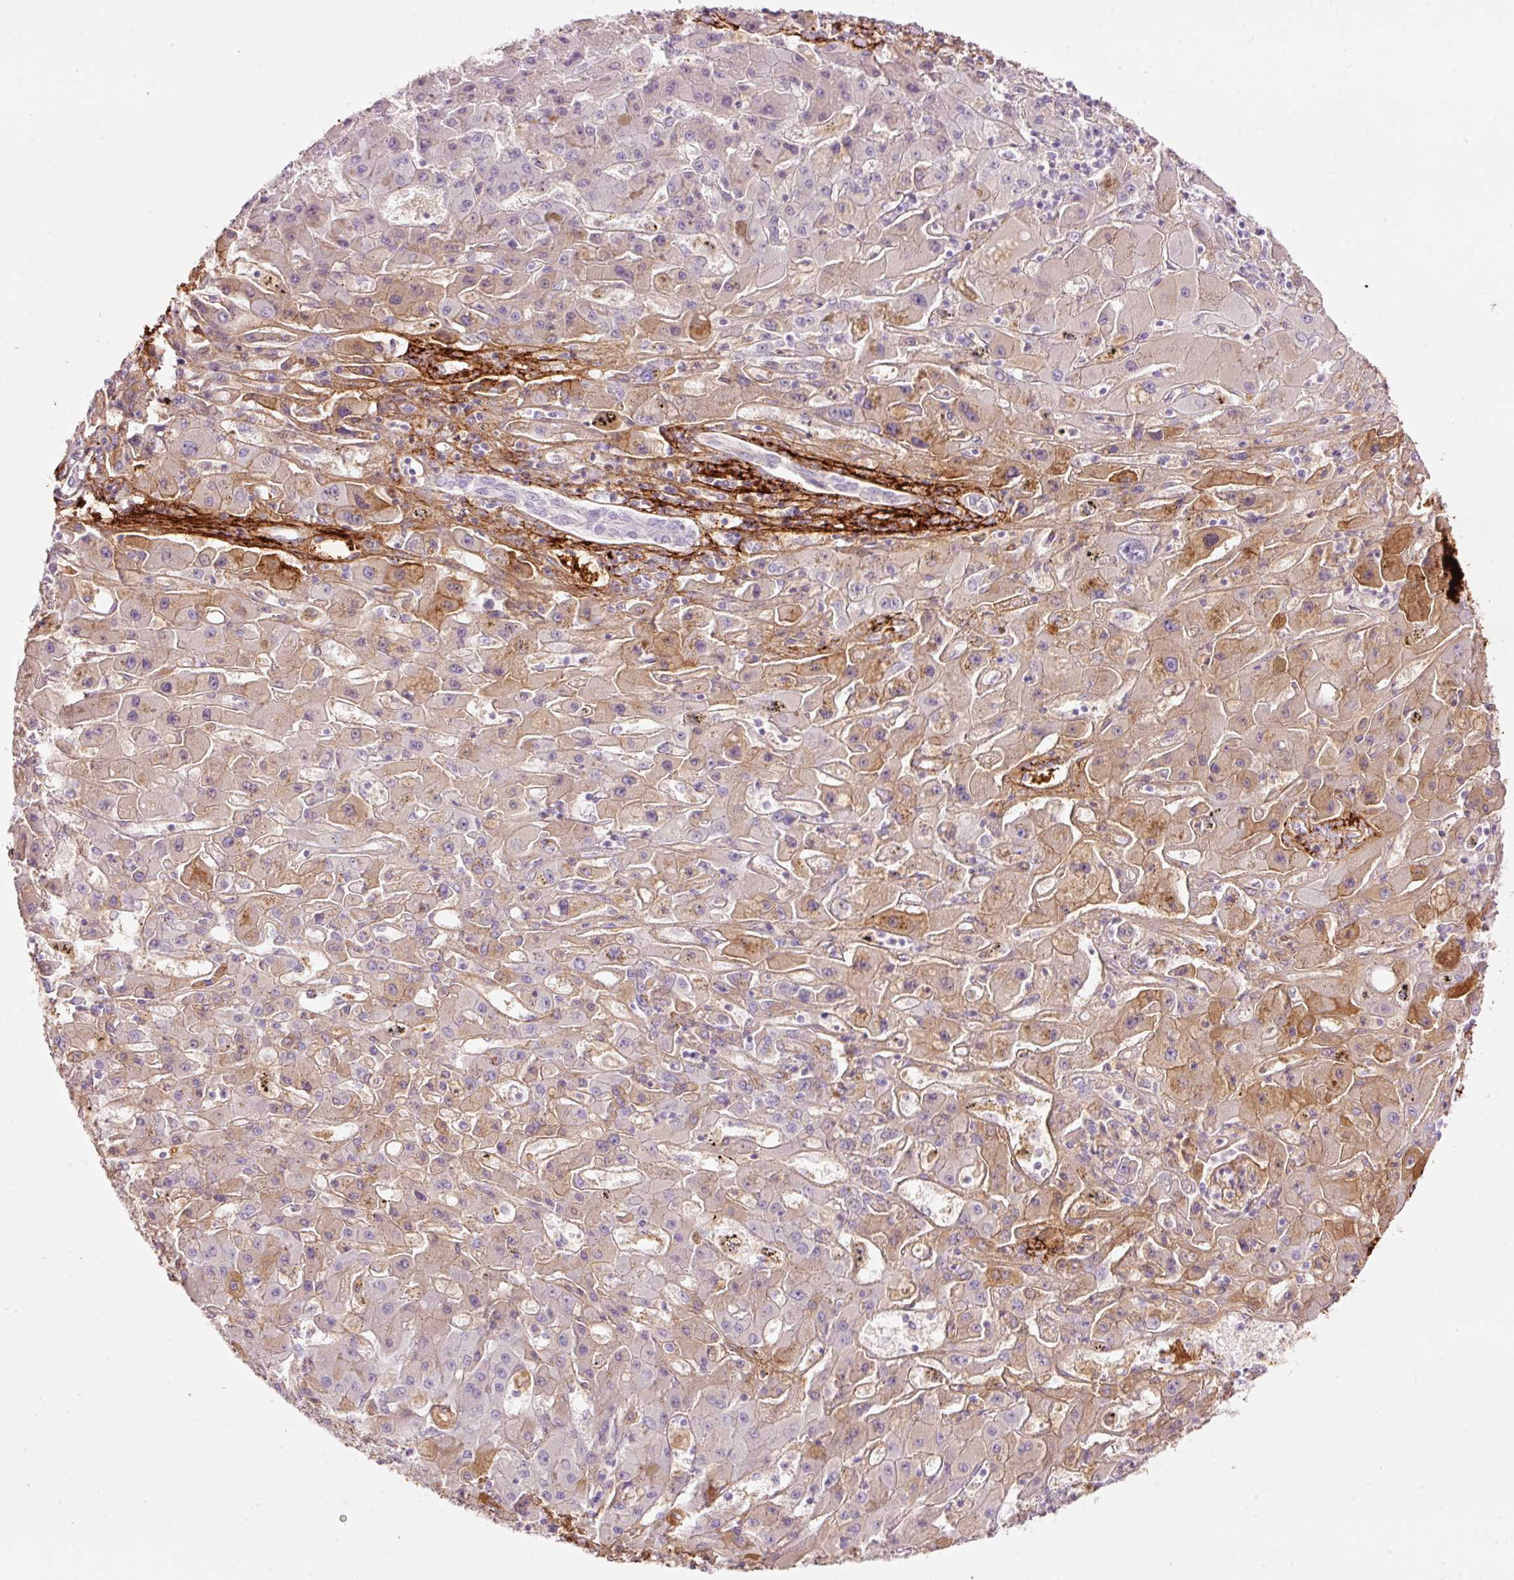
{"staining": {"intensity": "moderate", "quantity": "25%-75%", "location": "cytoplasmic/membranous"}, "tissue": "liver cancer", "cell_type": "Tumor cells", "image_type": "cancer", "snomed": [{"axis": "morphology", "description": "Cholangiocarcinoma"}, {"axis": "topography", "description": "Liver"}], "caption": "Immunohistochemical staining of human liver cancer (cholangiocarcinoma) displays medium levels of moderate cytoplasmic/membranous expression in about 25%-75% of tumor cells. (DAB IHC, brown staining for protein, blue staining for nuclei).", "gene": "MFAP4", "patient": {"sex": "male", "age": 67}}